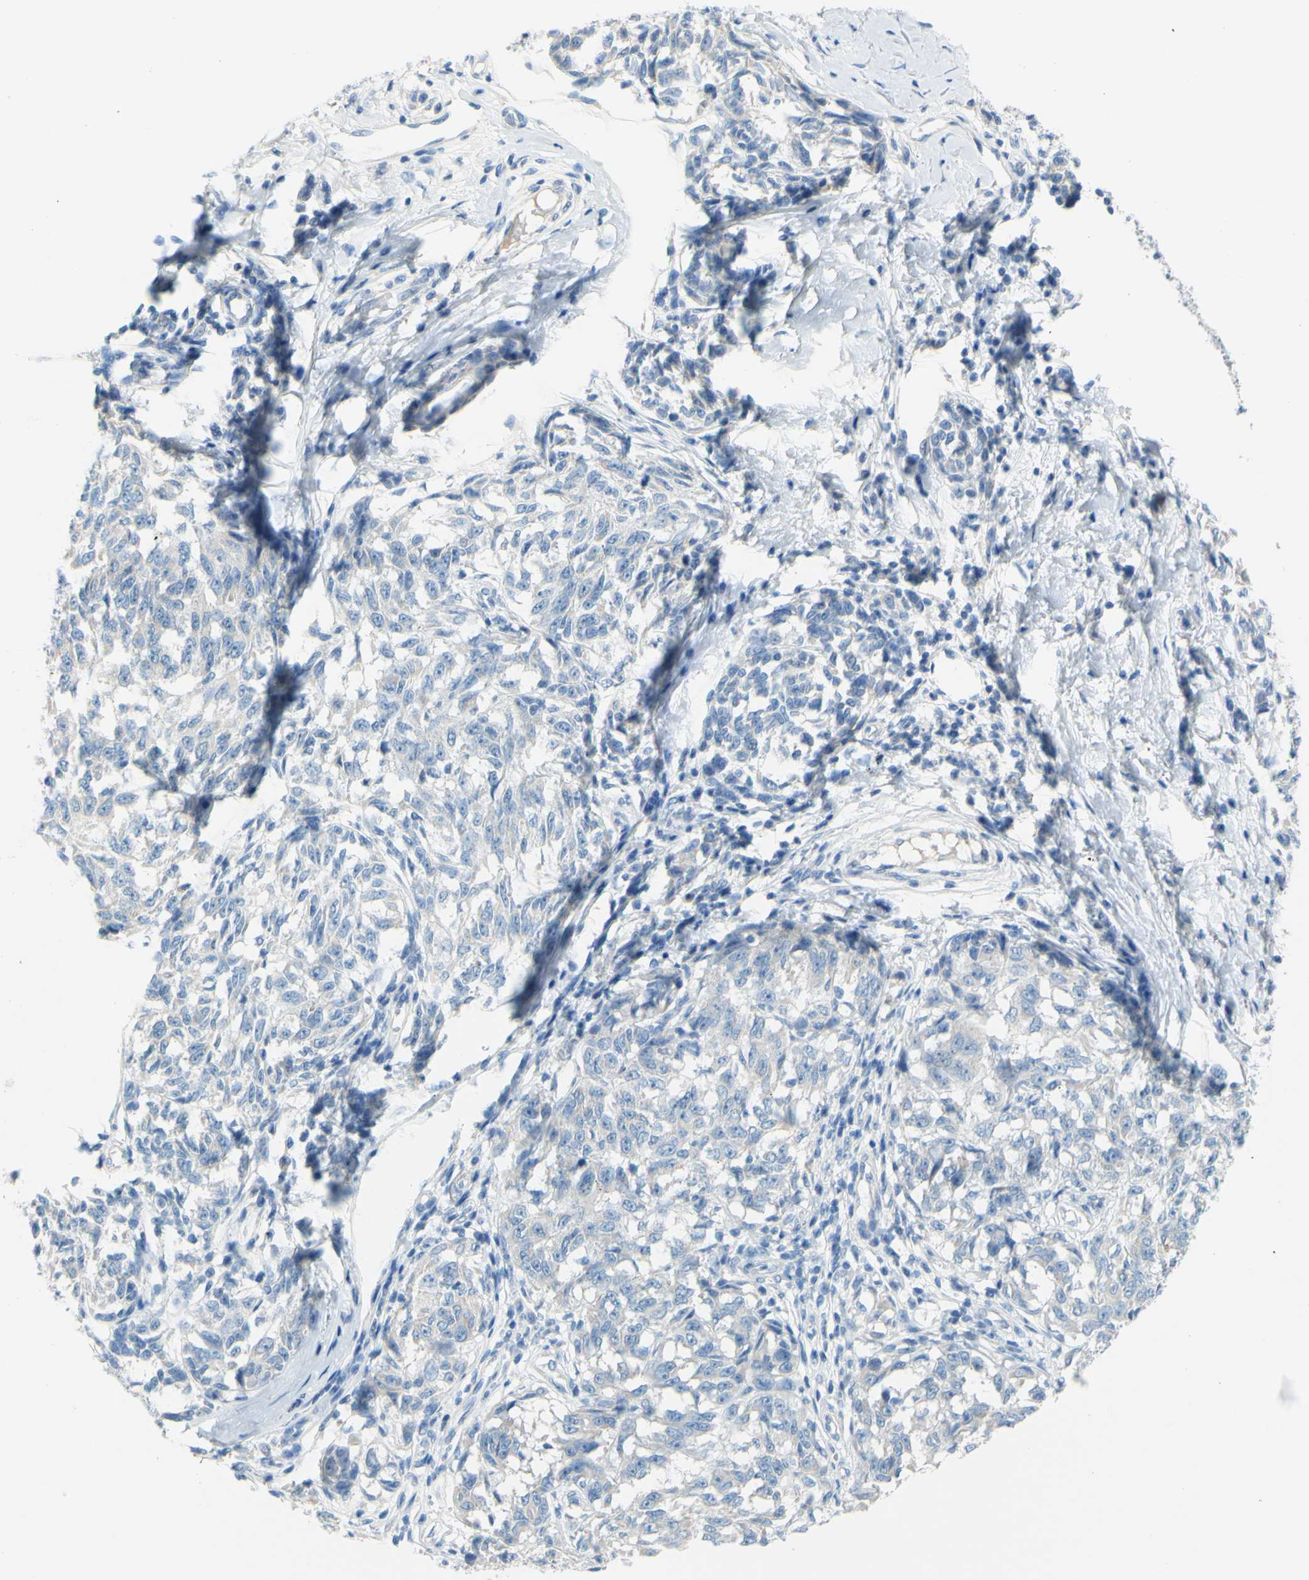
{"staining": {"intensity": "negative", "quantity": "none", "location": "none"}, "tissue": "melanoma", "cell_type": "Tumor cells", "image_type": "cancer", "snomed": [{"axis": "morphology", "description": "Malignant melanoma, NOS"}, {"axis": "topography", "description": "Skin"}], "caption": "Immunohistochemistry (IHC) micrograph of malignant melanoma stained for a protein (brown), which demonstrates no staining in tumor cells.", "gene": "SLC1A2", "patient": {"sex": "female", "age": 64}}